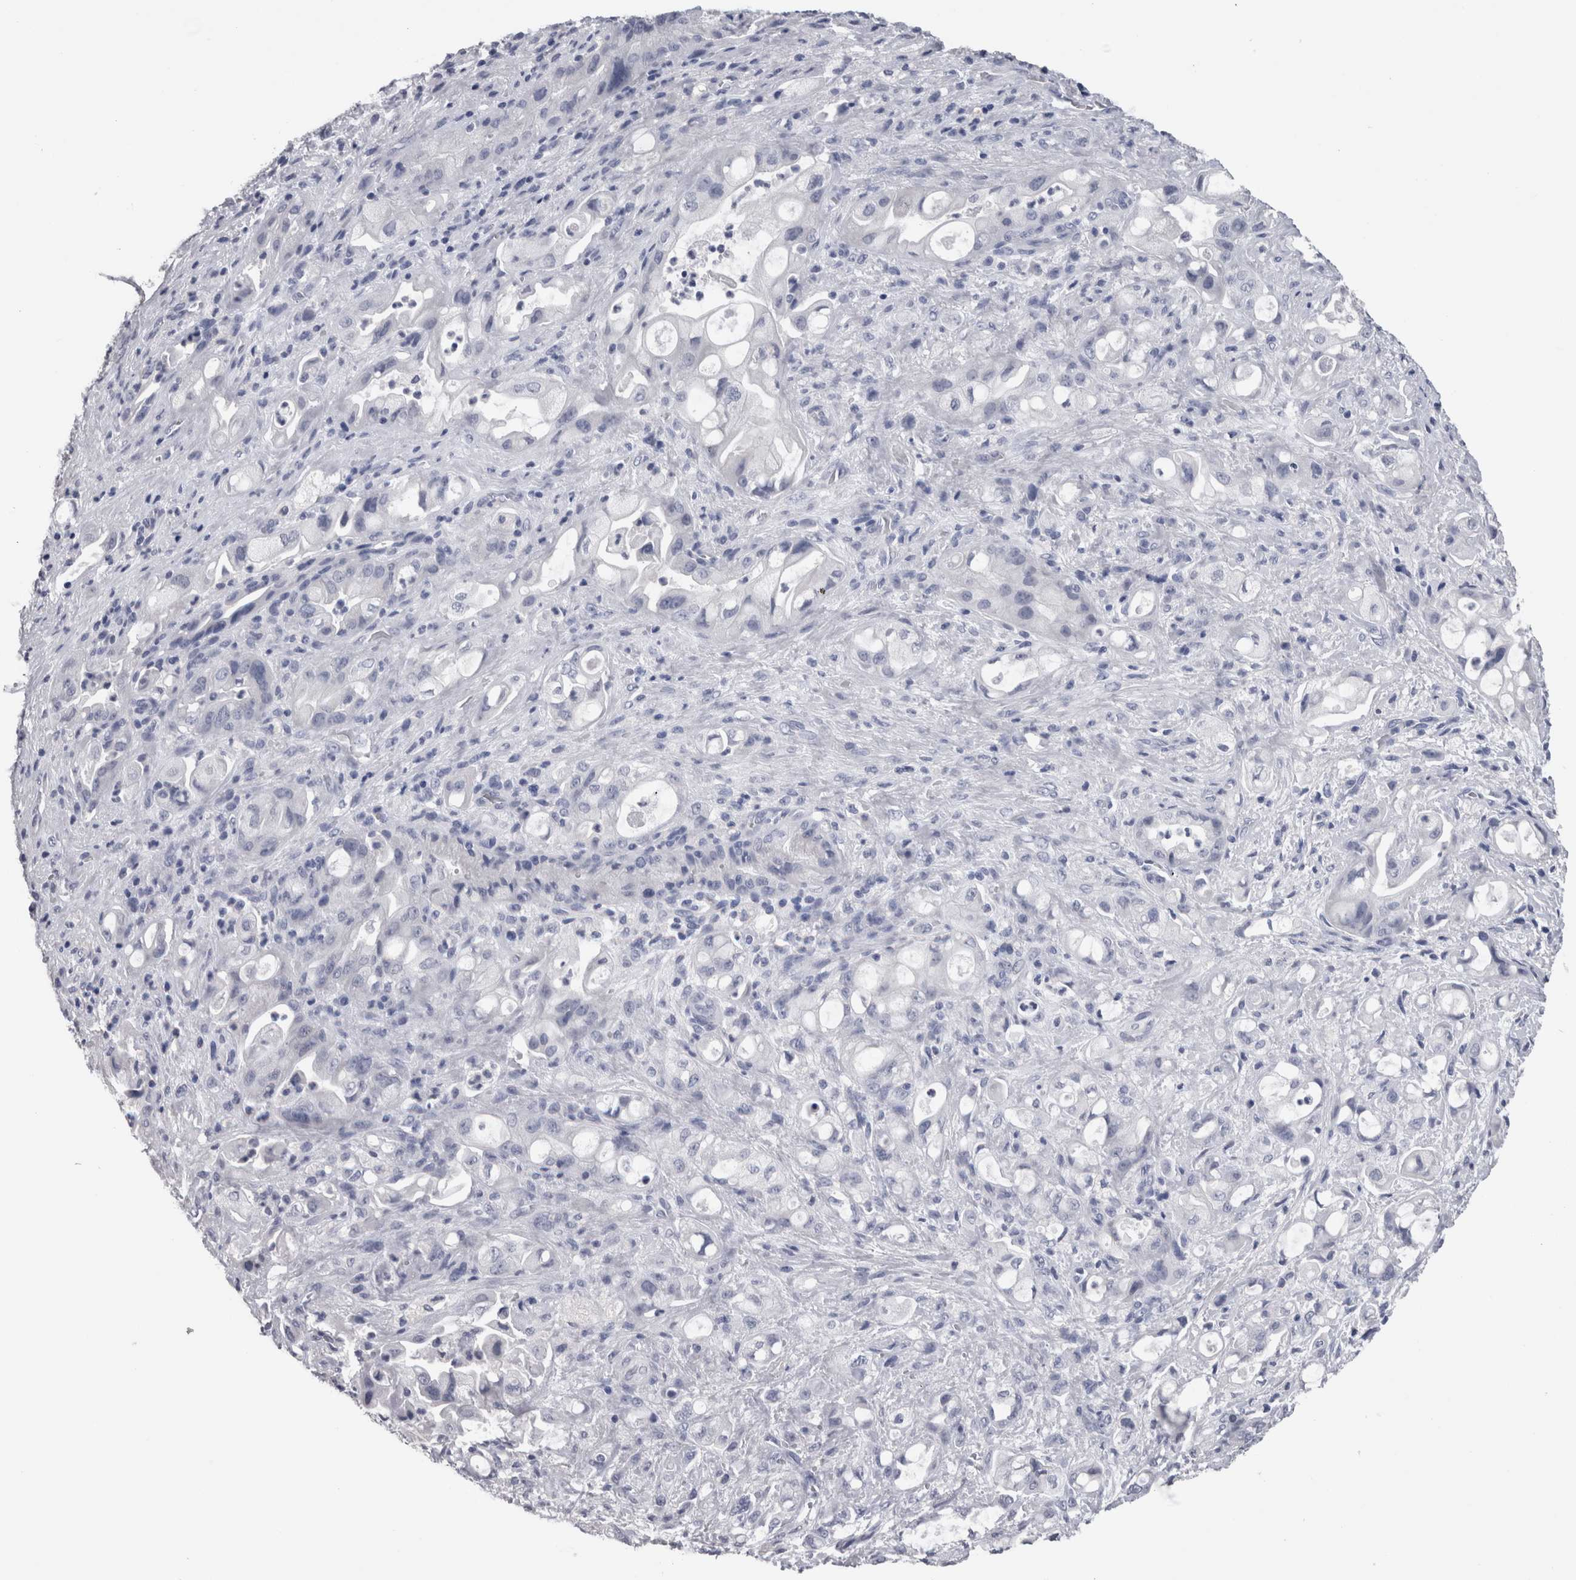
{"staining": {"intensity": "negative", "quantity": "none", "location": "none"}, "tissue": "pancreatic cancer", "cell_type": "Tumor cells", "image_type": "cancer", "snomed": [{"axis": "morphology", "description": "Adenocarcinoma, NOS"}, {"axis": "topography", "description": "Pancreas"}], "caption": "Immunohistochemical staining of human pancreatic adenocarcinoma displays no significant staining in tumor cells. The staining was performed using DAB (3,3'-diaminobenzidine) to visualize the protein expression in brown, while the nuclei were stained in blue with hematoxylin (Magnification: 20x).", "gene": "CA8", "patient": {"sex": "male", "age": 79}}